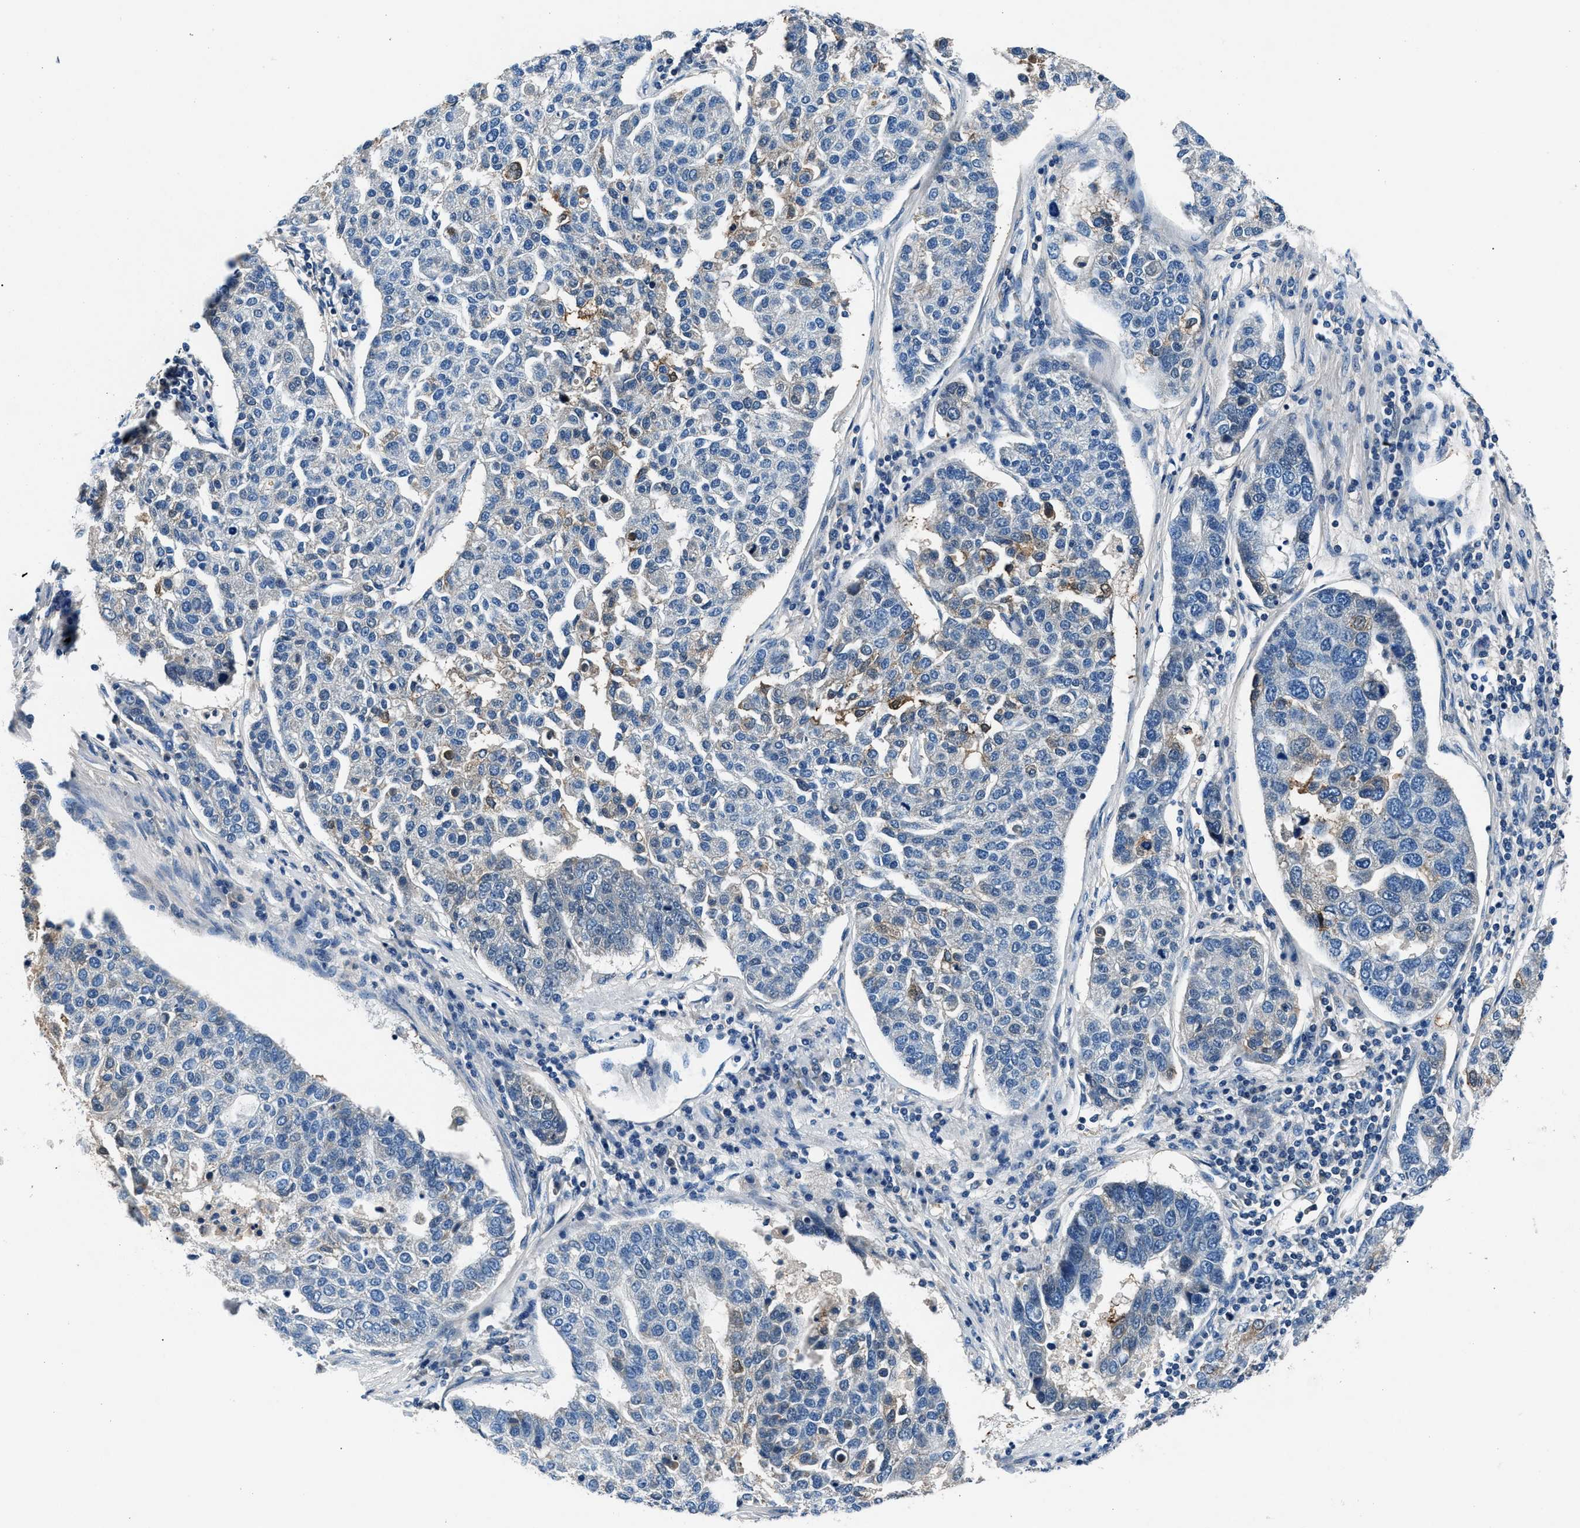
{"staining": {"intensity": "negative", "quantity": "none", "location": "none"}, "tissue": "pancreatic cancer", "cell_type": "Tumor cells", "image_type": "cancer", "snomed": [{"axis": "morphology", "description": "Adenocarcinoma, NOS"}, {"axis": "topography", "description": "Pancreas"}], "caption": "Immunohistochemical staining of pancreatic adenocarcinoma displays no significant staining in tumor cells.", "gene": "DENND6B", "patient": {"sex": "female", "age": 61}}